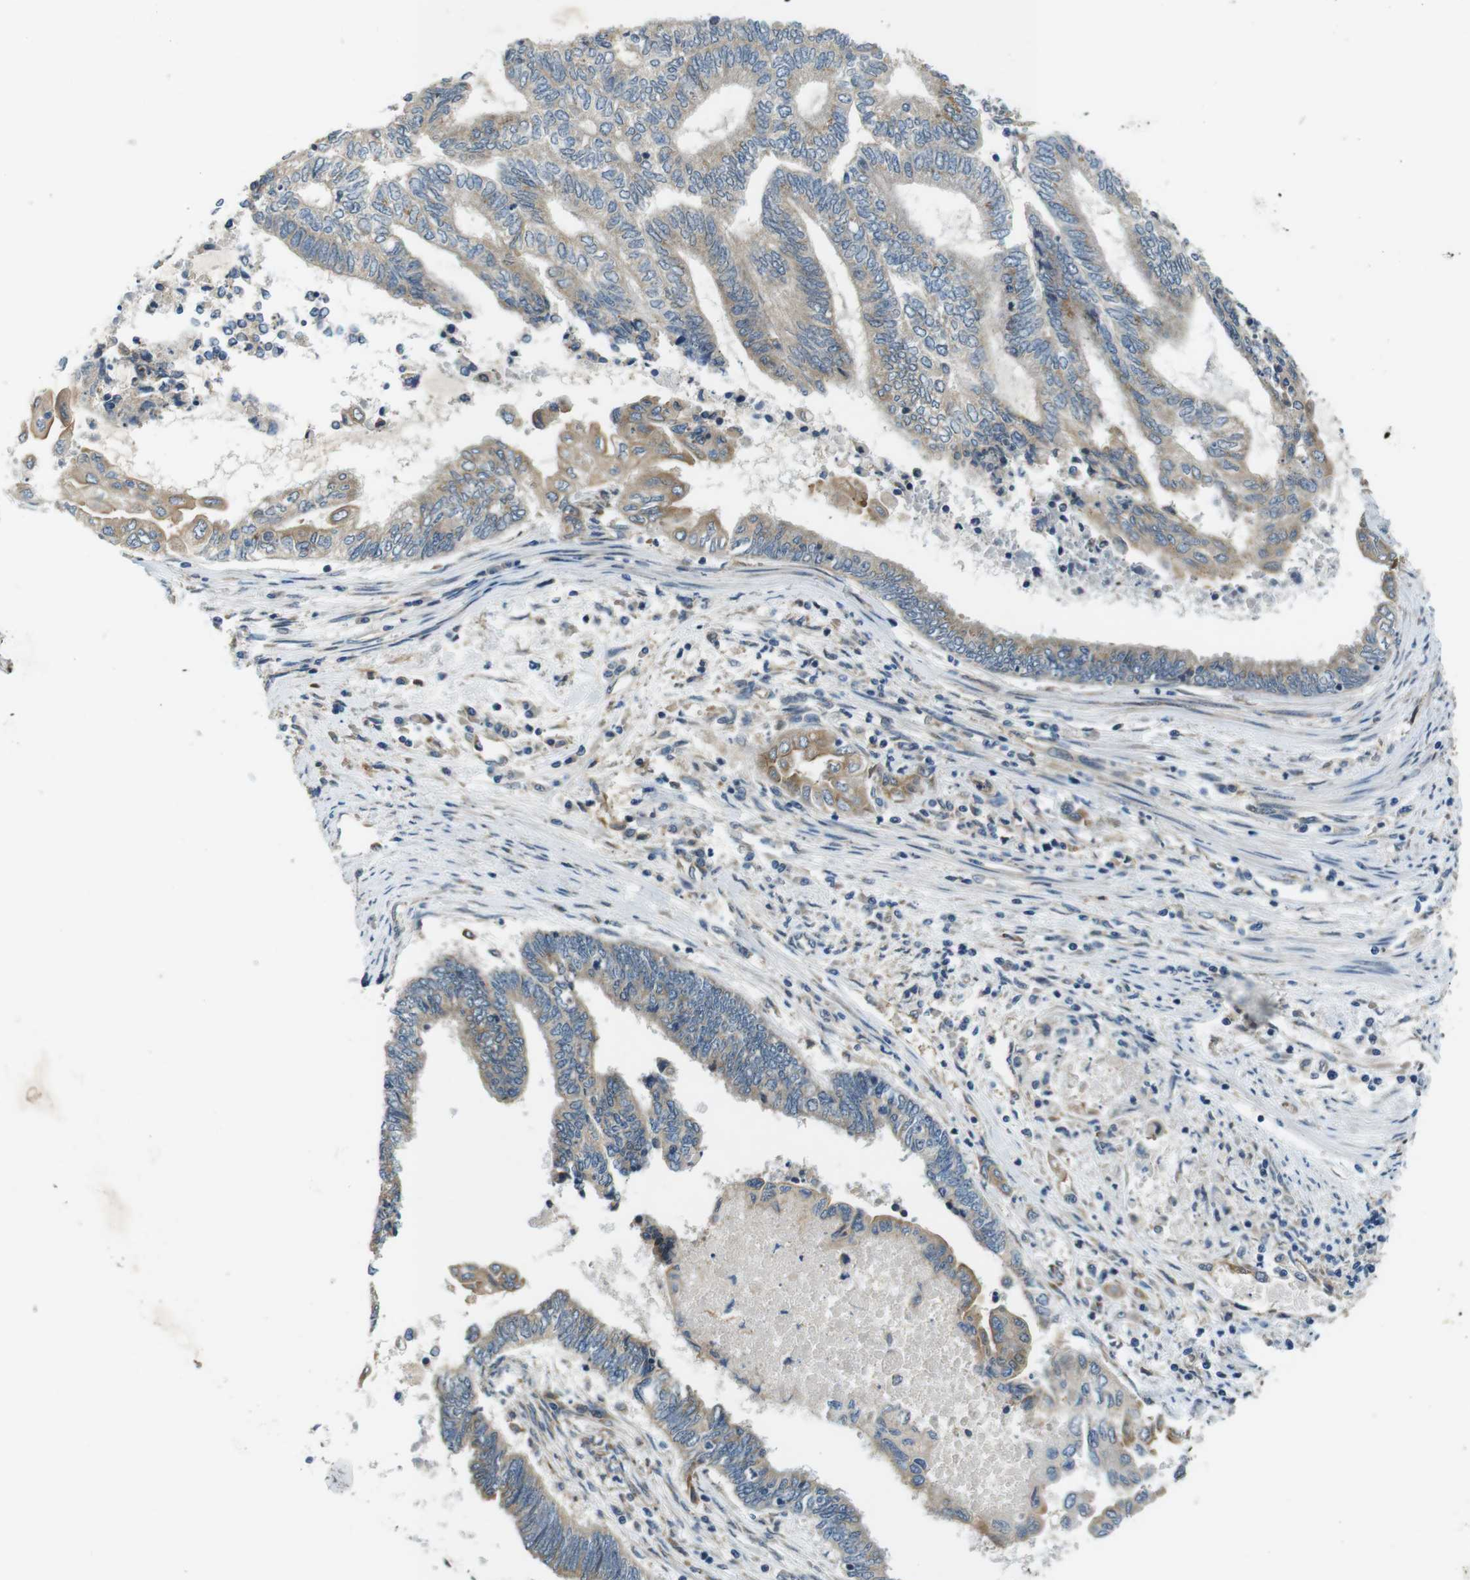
{"staining": {"intensity": "moderate", "quantity": "<25%", "location": "cytoplasmic/membranous"}, "tissue": "endometrial cancer", "cell_type": "Tumor cells", "image_type": "cancer", "snomed": [{"axis": "morphology", "description": "Adenocarcinoma, NOS"}, {"axis": "topography", "description": "Uterus"}, {"axis": "topography", "description": "Endometrium"}], "caption": "Protein positivity by immunohistochemistry demonstrates moderate cytoplasmic/membranous positivity in approximately <25% of tumor cells in endometrial adenocarcinoma. The staining was performed using DAB to visualize the protein expression in brown, while the nuclei were stained in blue with hematoxylin (Magnification: 20x).", "gene": "PALD1", "patient": {"sex": "female", "age": 70}}